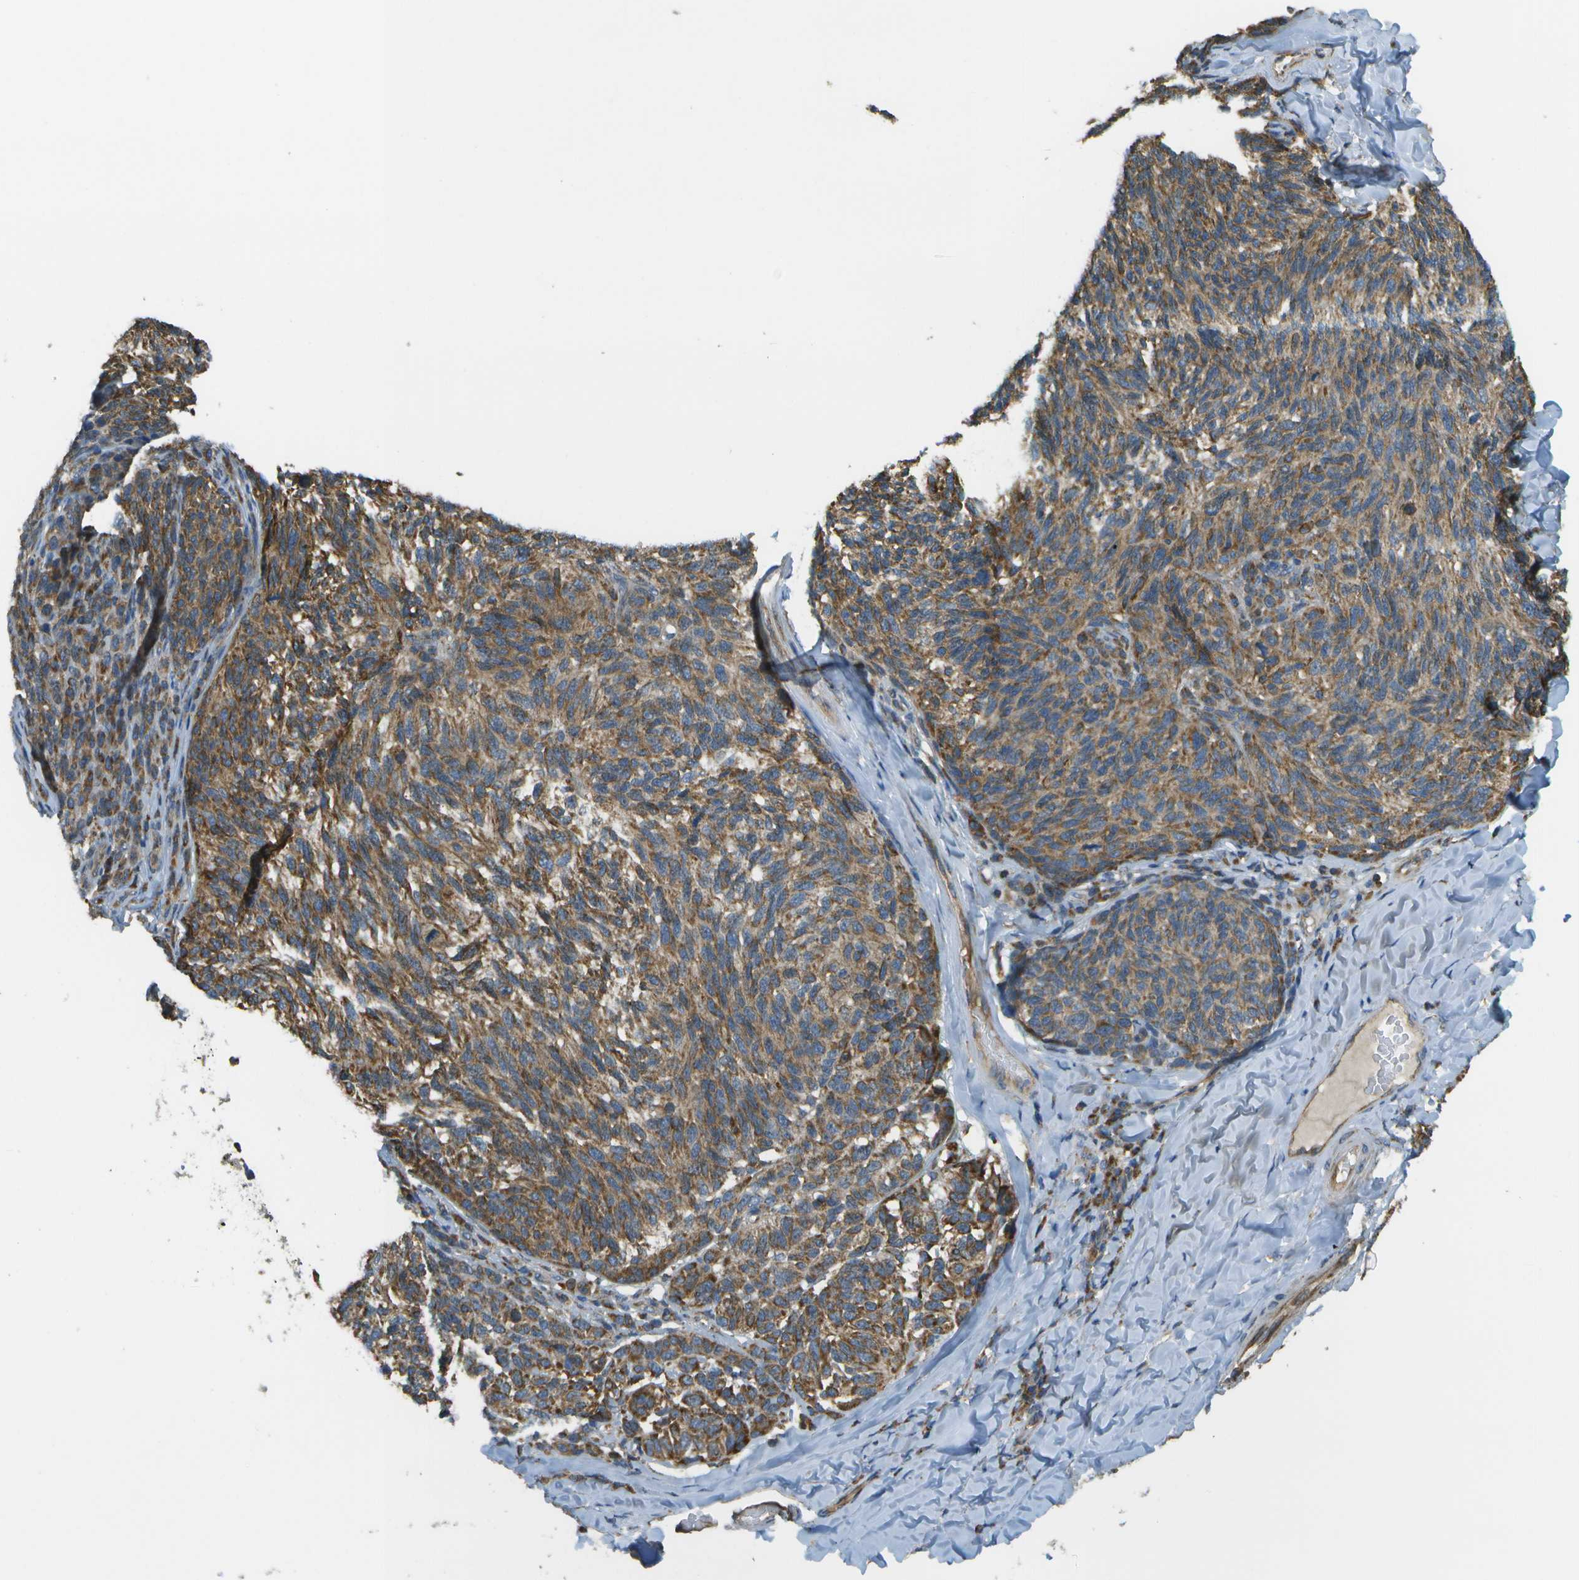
{"staining": {"intensity": "moderate", "quantity": ">75%", "location": "cytoplasmic/membranous"}, "tissue": "melanoma", "cell_type": "Tumor cells", "image_type": "cancer", "snomed": [{"axis": "morphology", "description": "Malignant melanoma, NOS"}, {"axis": "topography", "description": "Skin"}], "caption": "Melanoma stained for a protein exhibits moderate cytoplasmic/membranous positivity in tumor cells.", "gene": "NRK", "patient": {"sex": "female", "age": 73}}